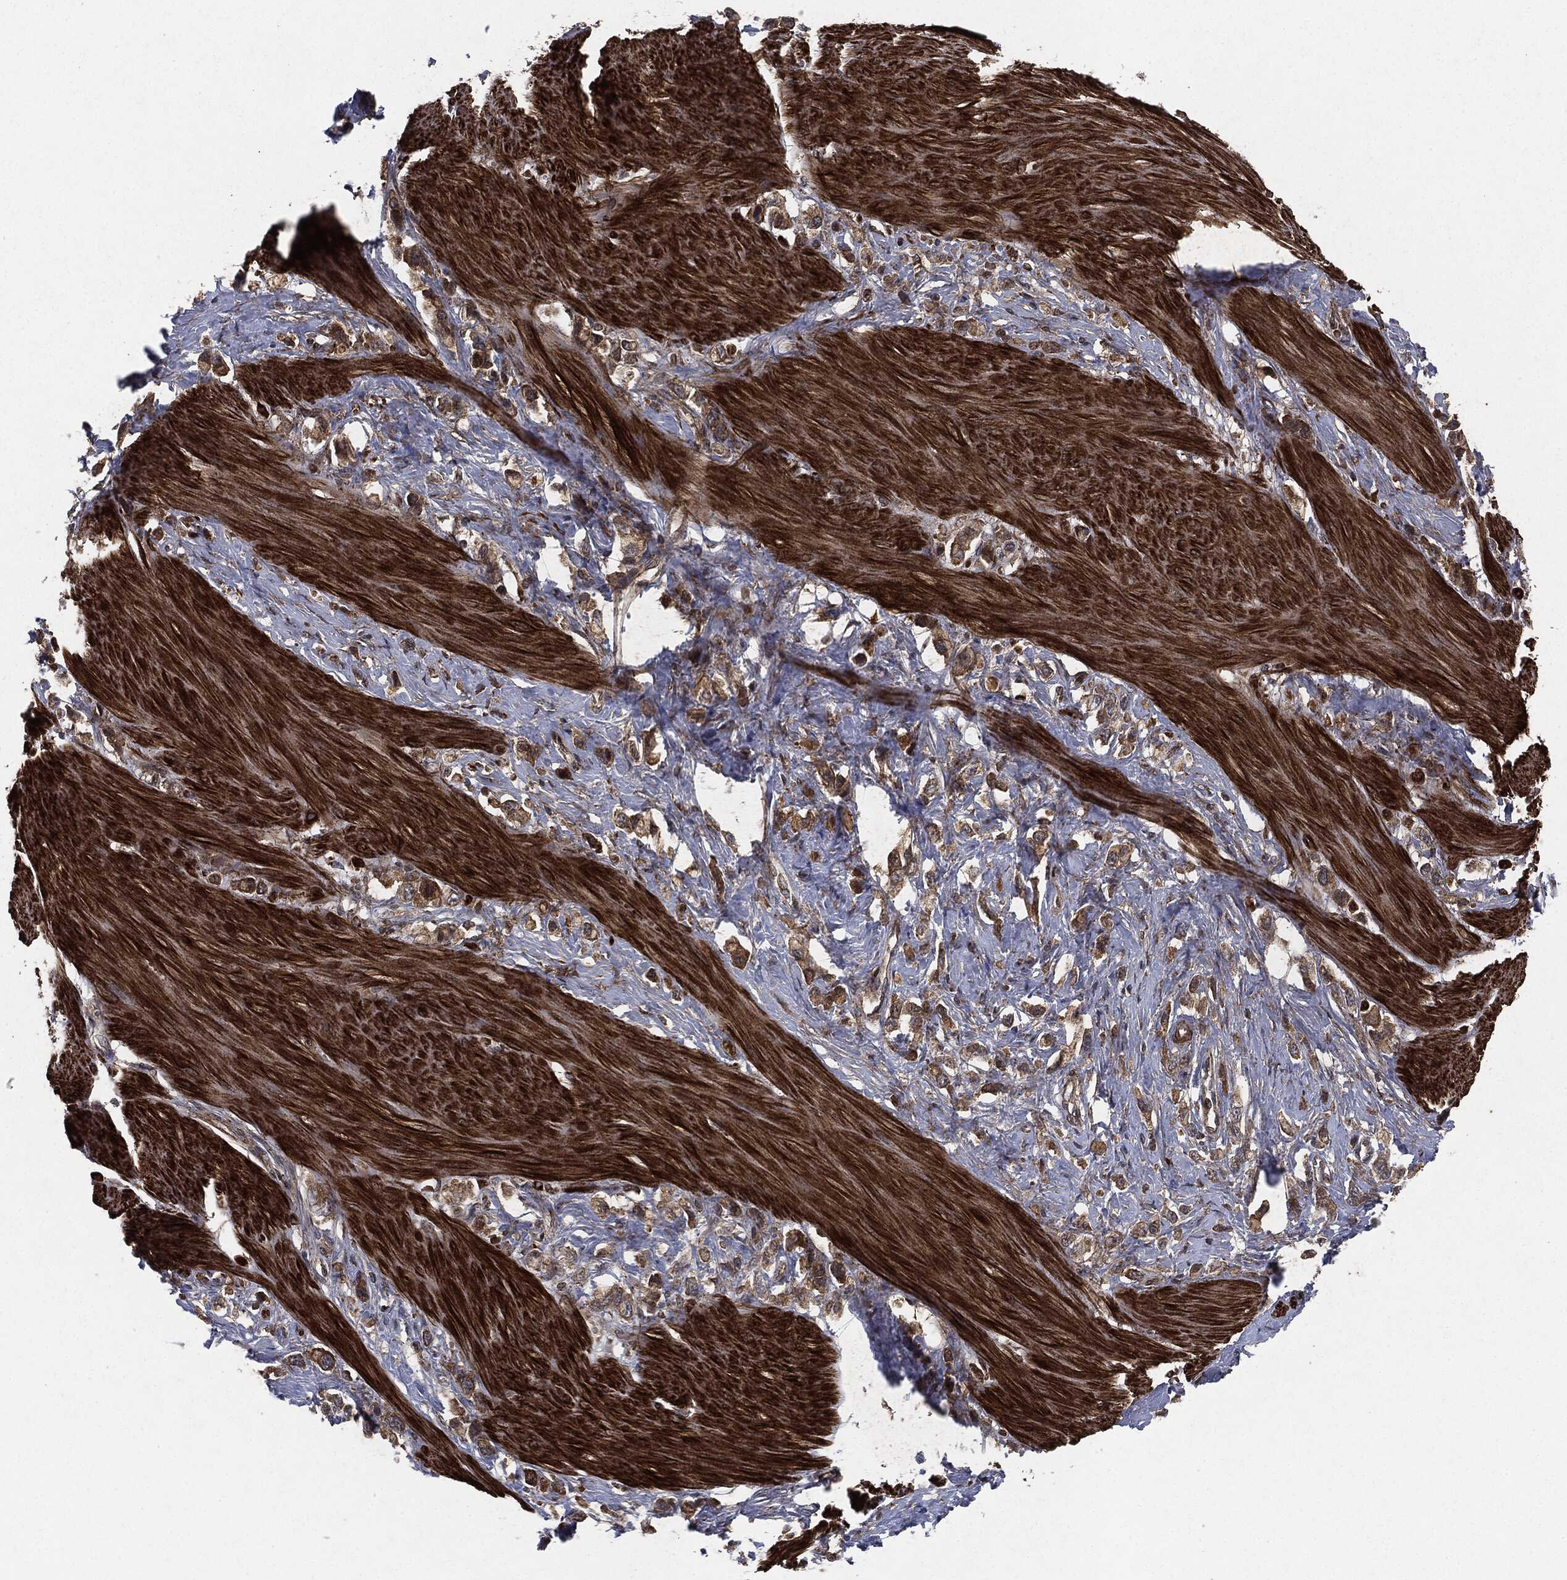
{"staining": {"intensity": "moderate", "quantity": ">75%", "location": "cytoplasmic/membranous"}, "tissue": "stomach cancer", "cell_type": "Tumor cells", "image_type": "cancer", "snomed": [{"axis": "morphology", "description": "Normal tissue, NOS"}, {"axis": "morphology", "description": "Adenocarcinoma, NOS"}, {"axis": "morphology", "description": "Adenocarcinoma, High grade"}, {"axis": "topography", "description": "Stomach, upper"}, {"axis": "topography", "description": "Stomach"}], "caption": "The immunohistochemical stain highlights moderate cytoplasmic/membranous expression in tumor cells of high-grade adenocarcinoma (stomach) tissue. (Stains: DAB in brown, nuclei in blue, Microscopy: brightfield microscopy at high magnification).", "gene": "RAF1", "patient": {"sex": "female", "age": 65}}